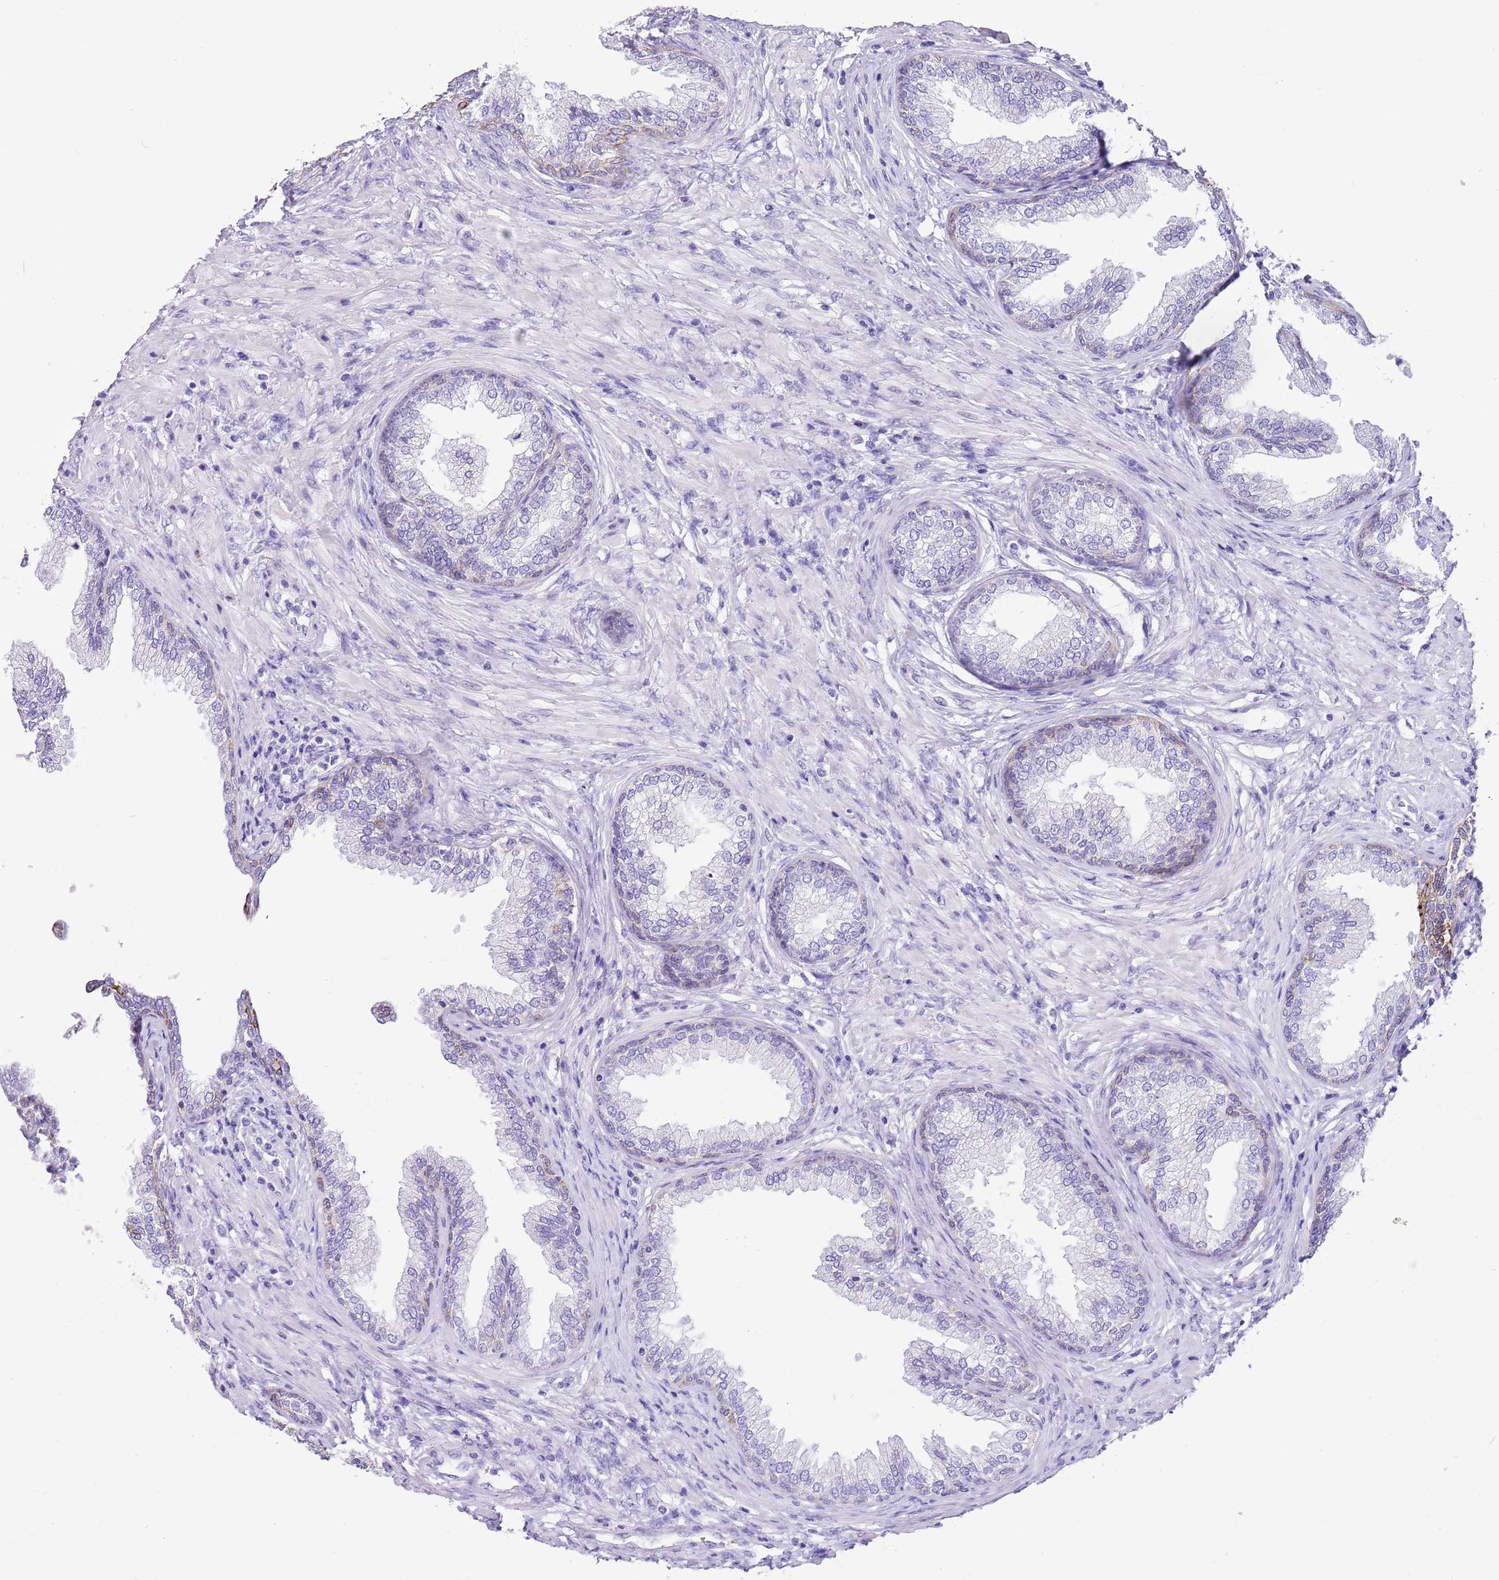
{"staining": {"intensity": "strong", "quantity": "25%-75%", "location": "cytoplasmic/membranous"}, "tissue": "prostate", "cell_type": "Glandular cells", "image_type": "normal", "snomed": [{"axis": "morphology", "description": "Normal tissue, NOS"}, {"axis": "topography", "description": "Prostate"}], "caption": "The image shows immunohistochemical staining of normal prostate. There is strong cytoplasmic/membranous positivity is identified in approximately 25%-75% of glandular cells. The staining was performed using DAB (3,3'-diaminobenzidine) to visualize the protein expression in brown, while the nuclei were stained in blue with hematoxylin (Magnification: 20x).", "gene": "R3HDM4", "patient": {"sex": "male", "age": 76}}